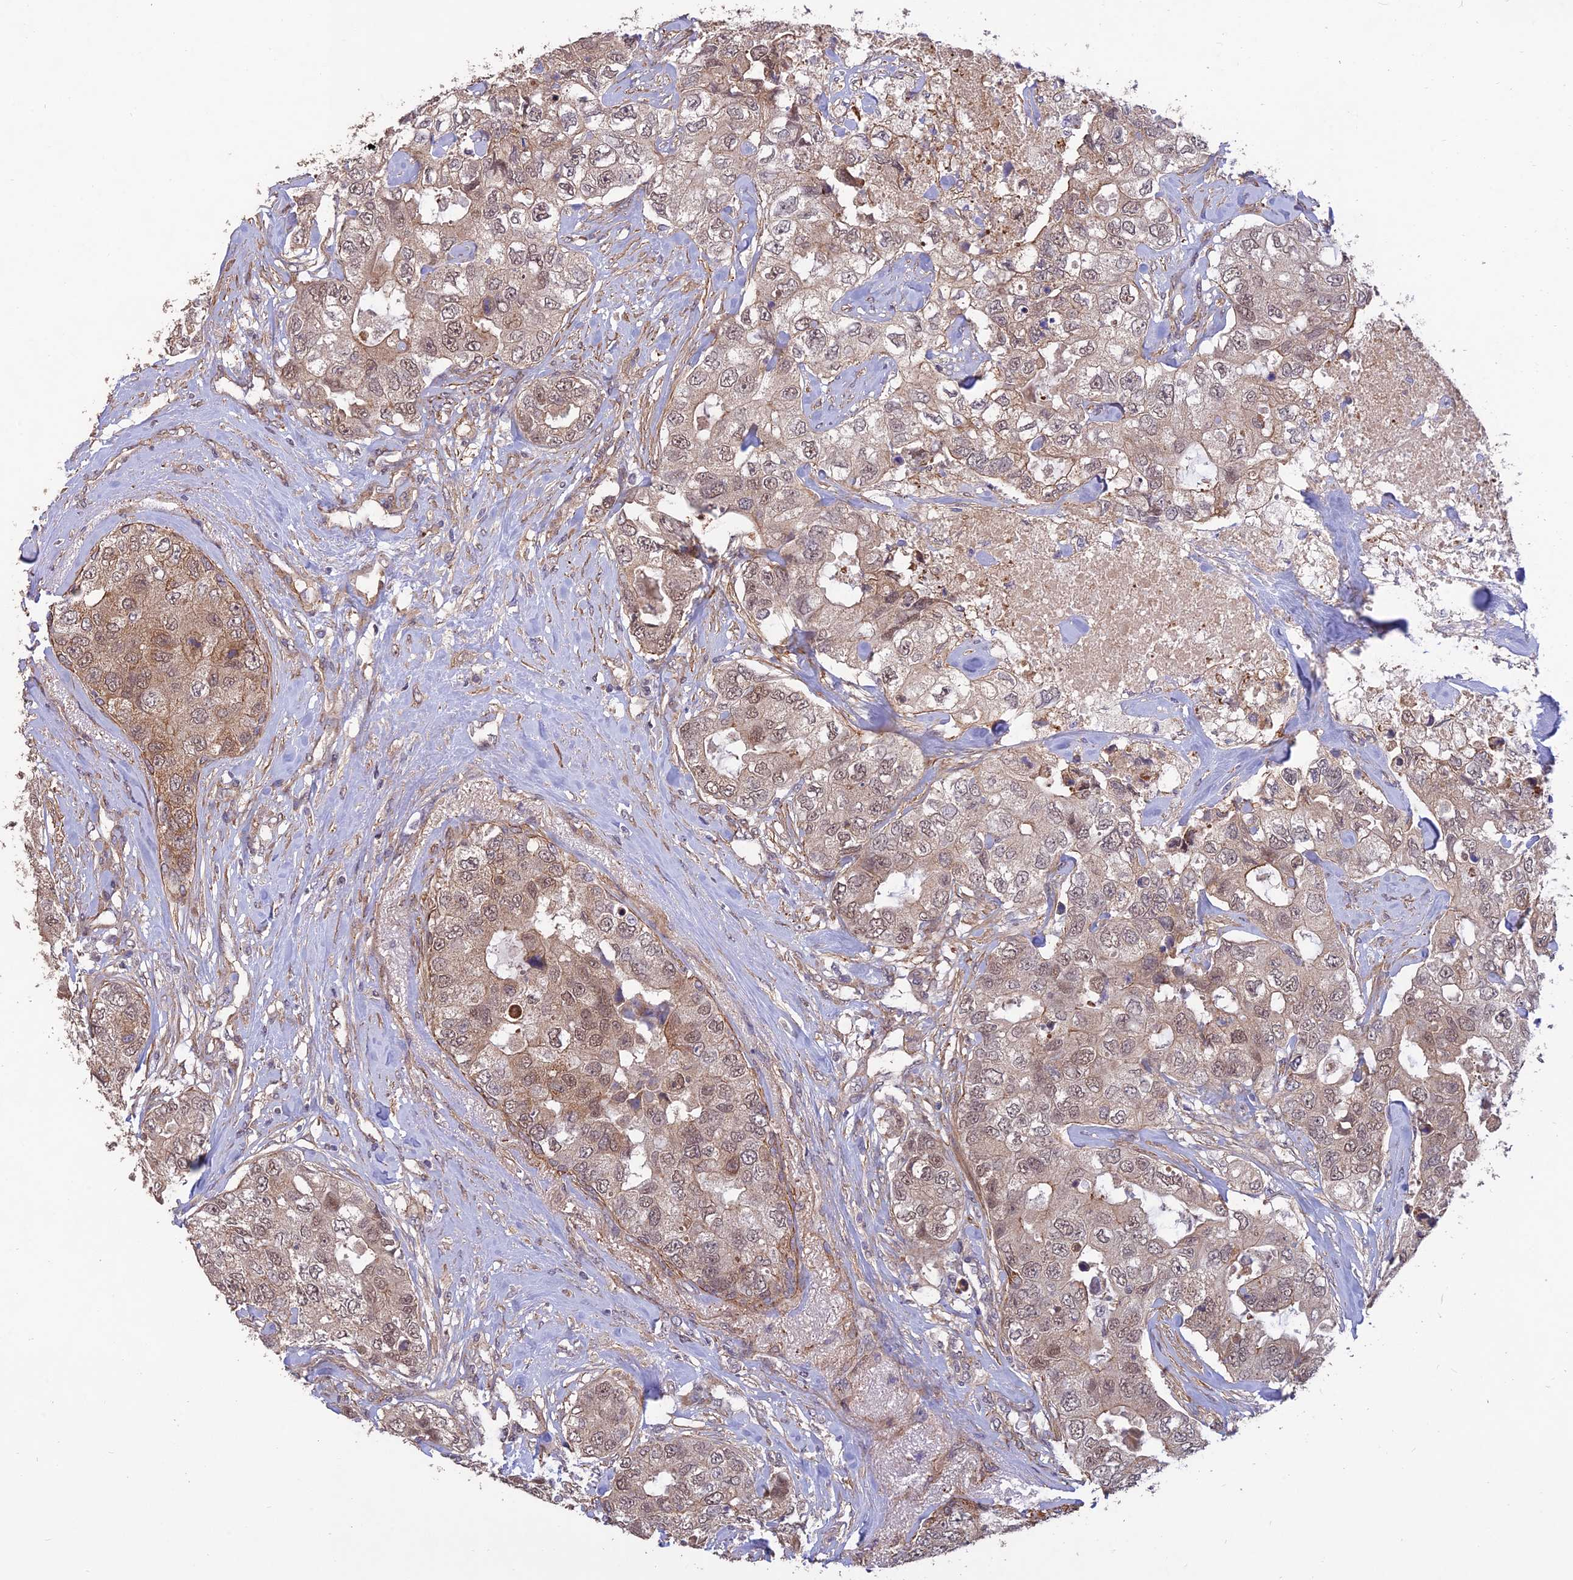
{"staining": {"intensity": "weak", "quantity": ">75%", "location": "cytoplasmic/membranous,nuclear"}, "tissue": "breast cancer", "cell_type": "Tumor cells", "image_type": "cancer", "snomed": [{"axis": "morphology", "description": "Duct carcinoma"}, {"axis": "topography", "description": "Breast"}], "caption": "Weak cytoplasmic/membranous and nuclear expression is seen in about >75% of tumor cells in breast intraductal carcinoma.", "gene": "PAGR1", "patient": {"sex": "female", "age": 62}}